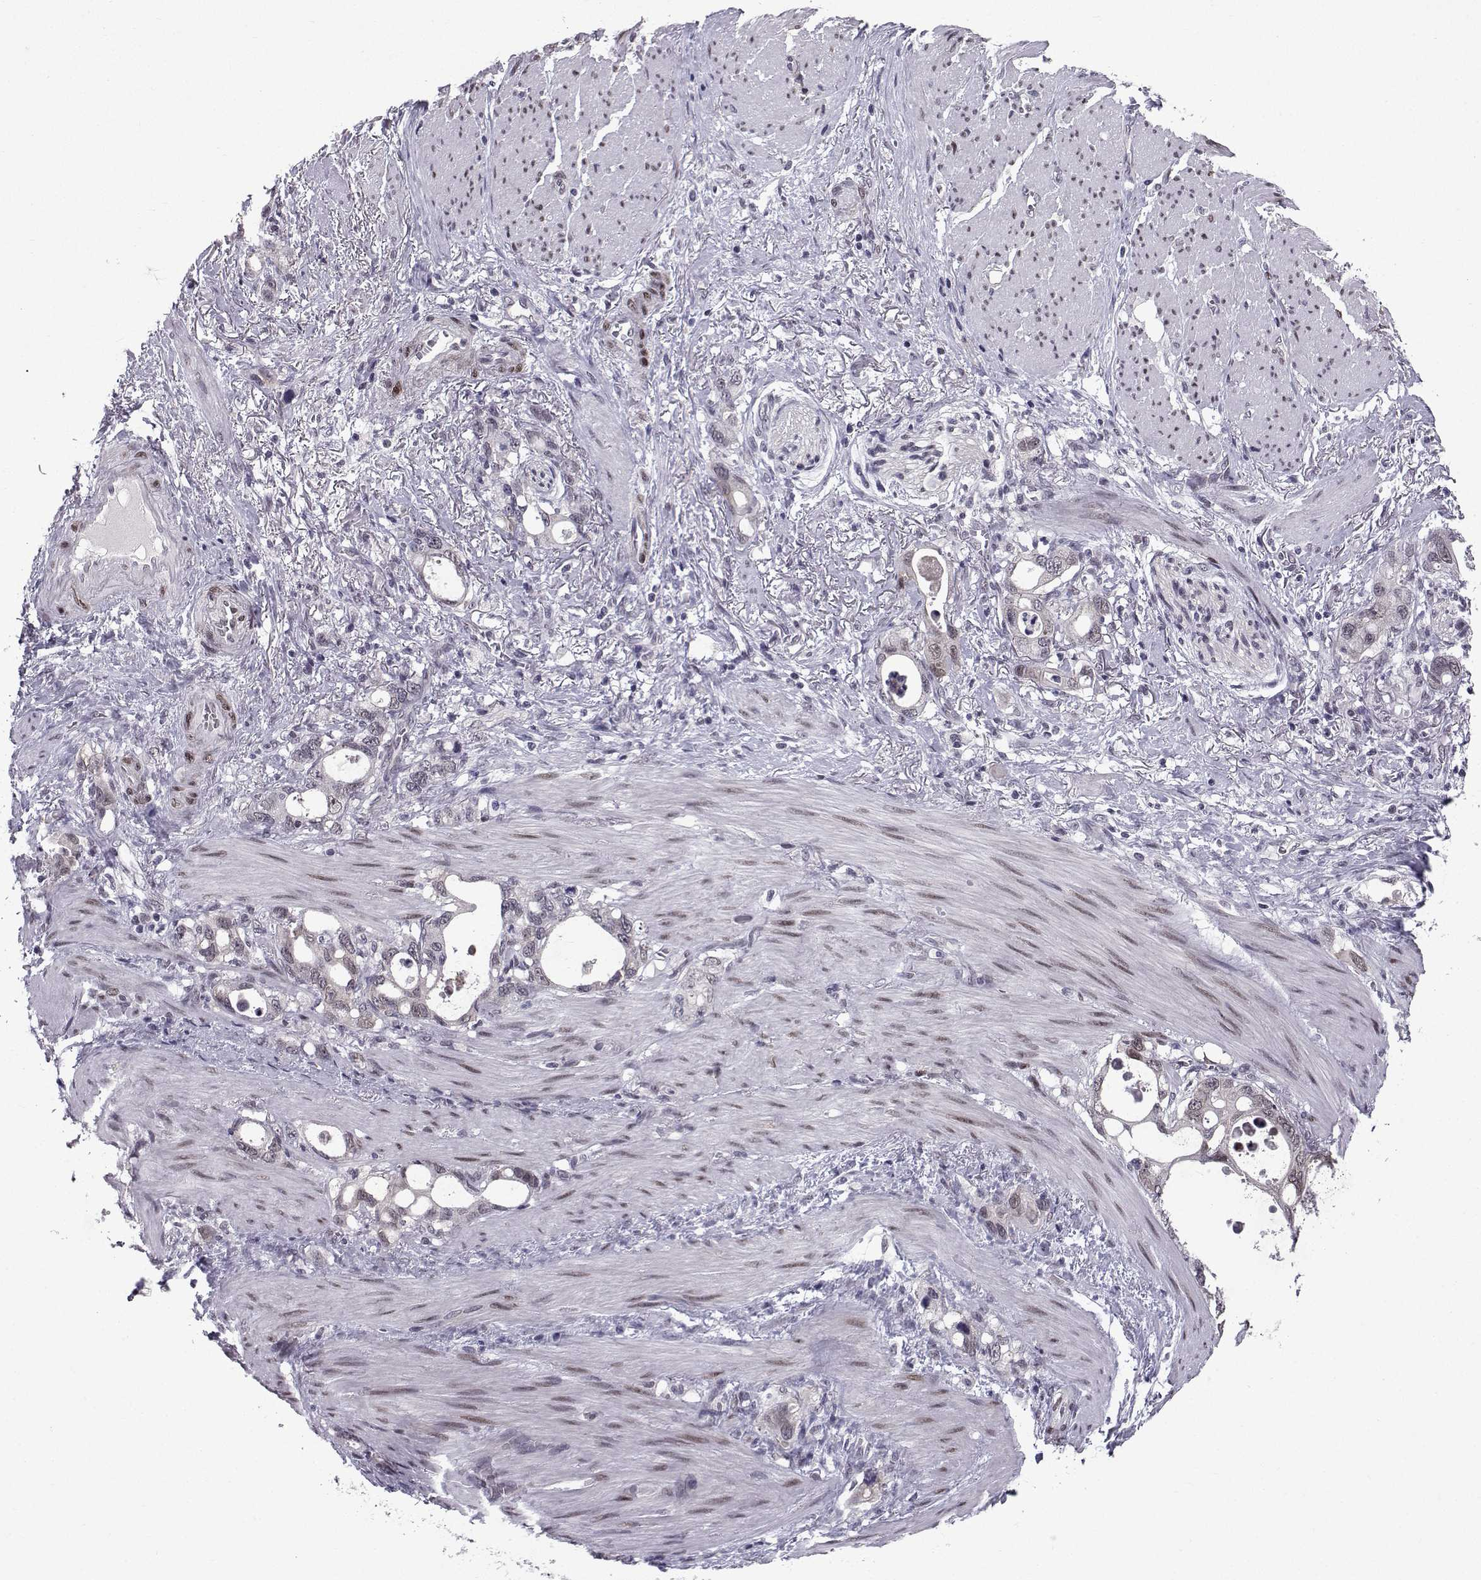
{"staining": {"intensity": "weak", "quantity": "<25%", "location": "nuclear"}, "tissue": "stomach cancer", "cell_type": "Tumor cells", "image_type": "cancer", "snomed": [{"axis": "morphology", "description": "Adenocarcinoma, NOS"}, {"axis": "topography", "description": "Stomach, upper"}], "caption": "Photomicrograph shows no protein staining in tumor cells of adenocarcinoma (stomach) tissue. Brightfield microscopy of immunohistochemistry (IHC) stained with DAB (3,3'-diaminobenzidine) (brown) and hematoxylin (blue), captured at high magnification.", "gene": "RBM24", "patient": {"sex": "male", "age": 74}}